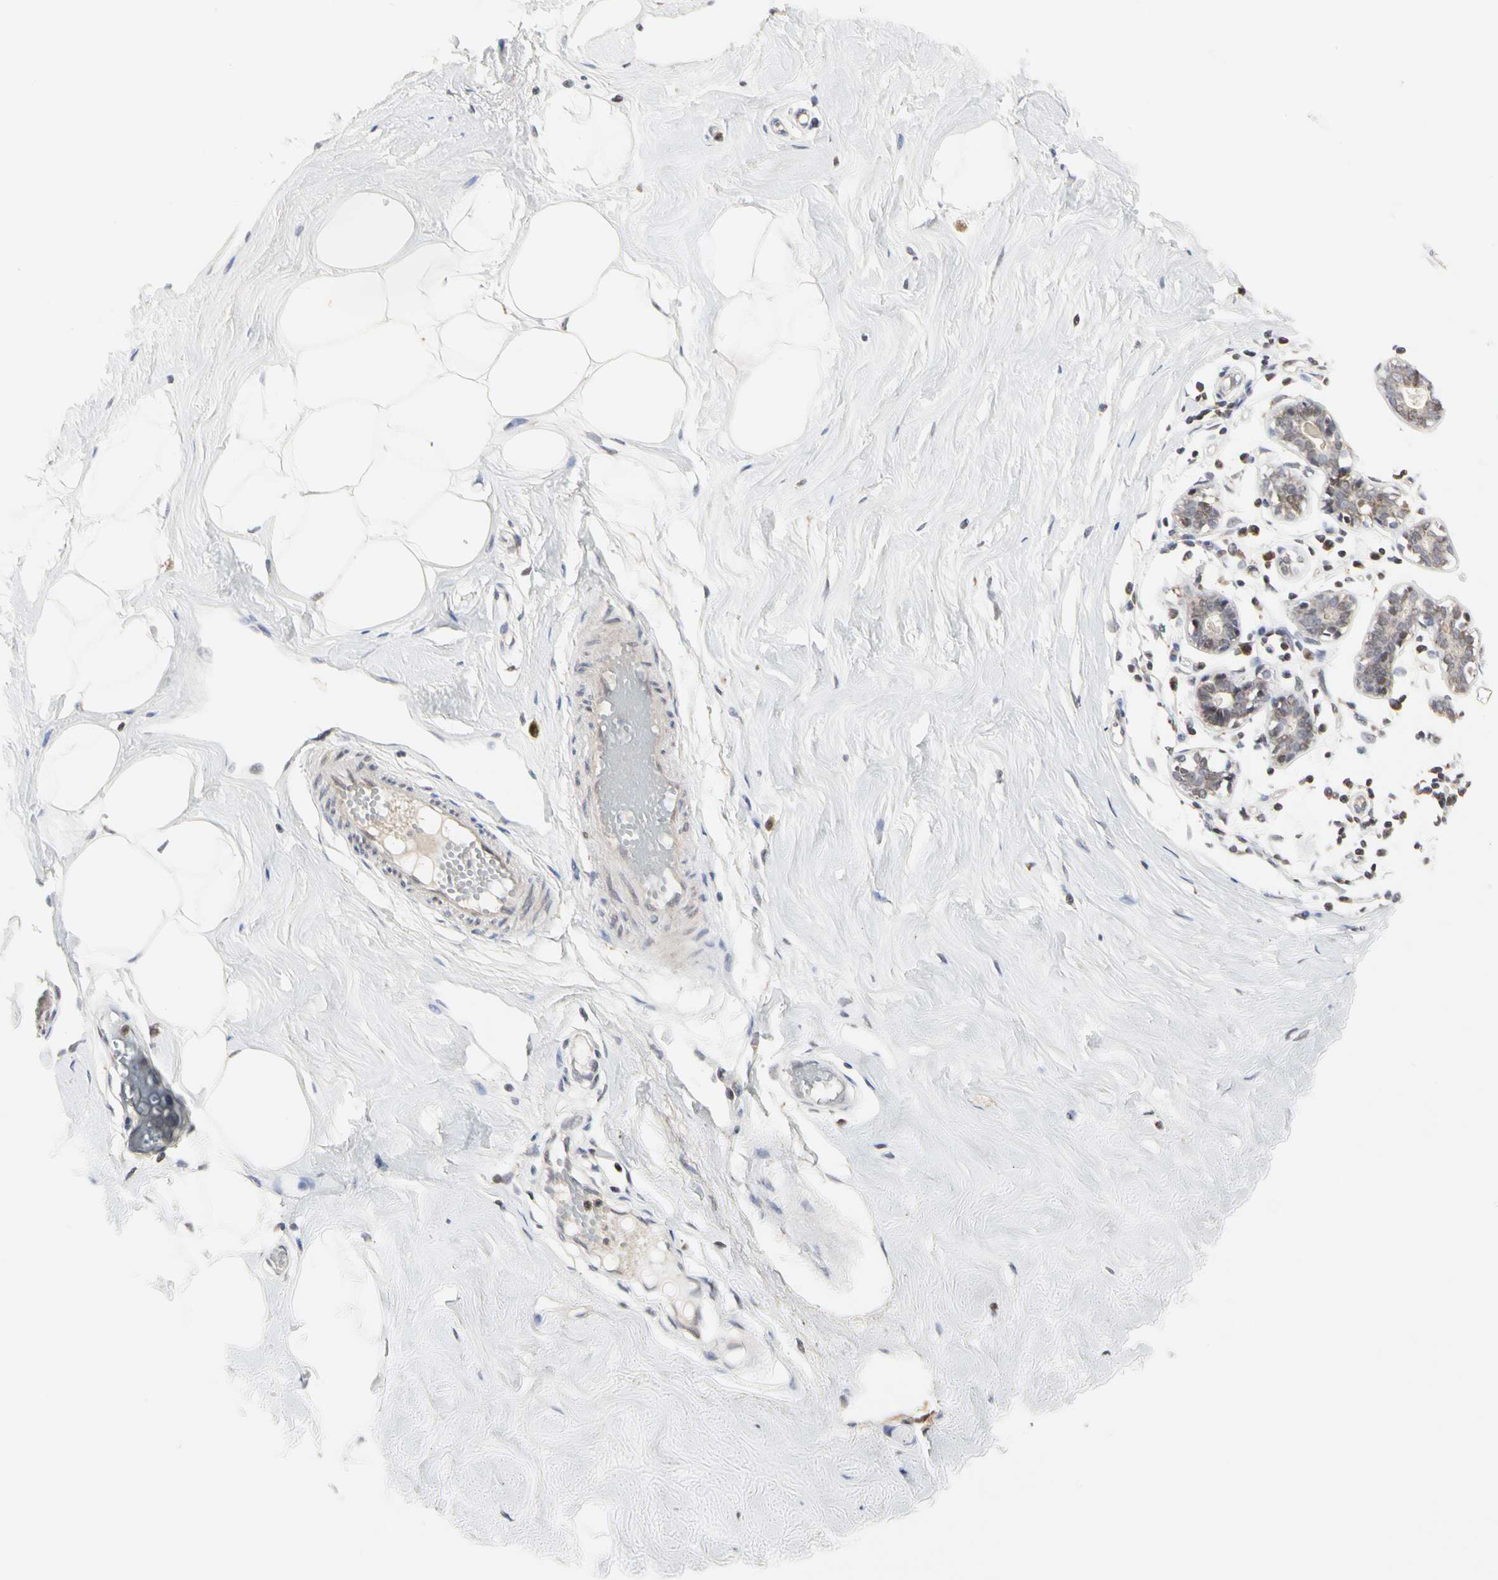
{"staining": {"intensity": "negative", "quantity": "none", "location": "none"}, "tissue": "adipose tissue", "cell_type": "Adipocytes", "image_type": "normal", "snomed": [{"axis": "morphology", "description": "Normal tissue, NOS"}, {"axis": "topography", "description": "Breast"}], "caption": "IHC of normal human adipose tissue displays no expression in adipocytes.", "gene": "TSKU", "patient": {"sex": "female", "age": 44}}